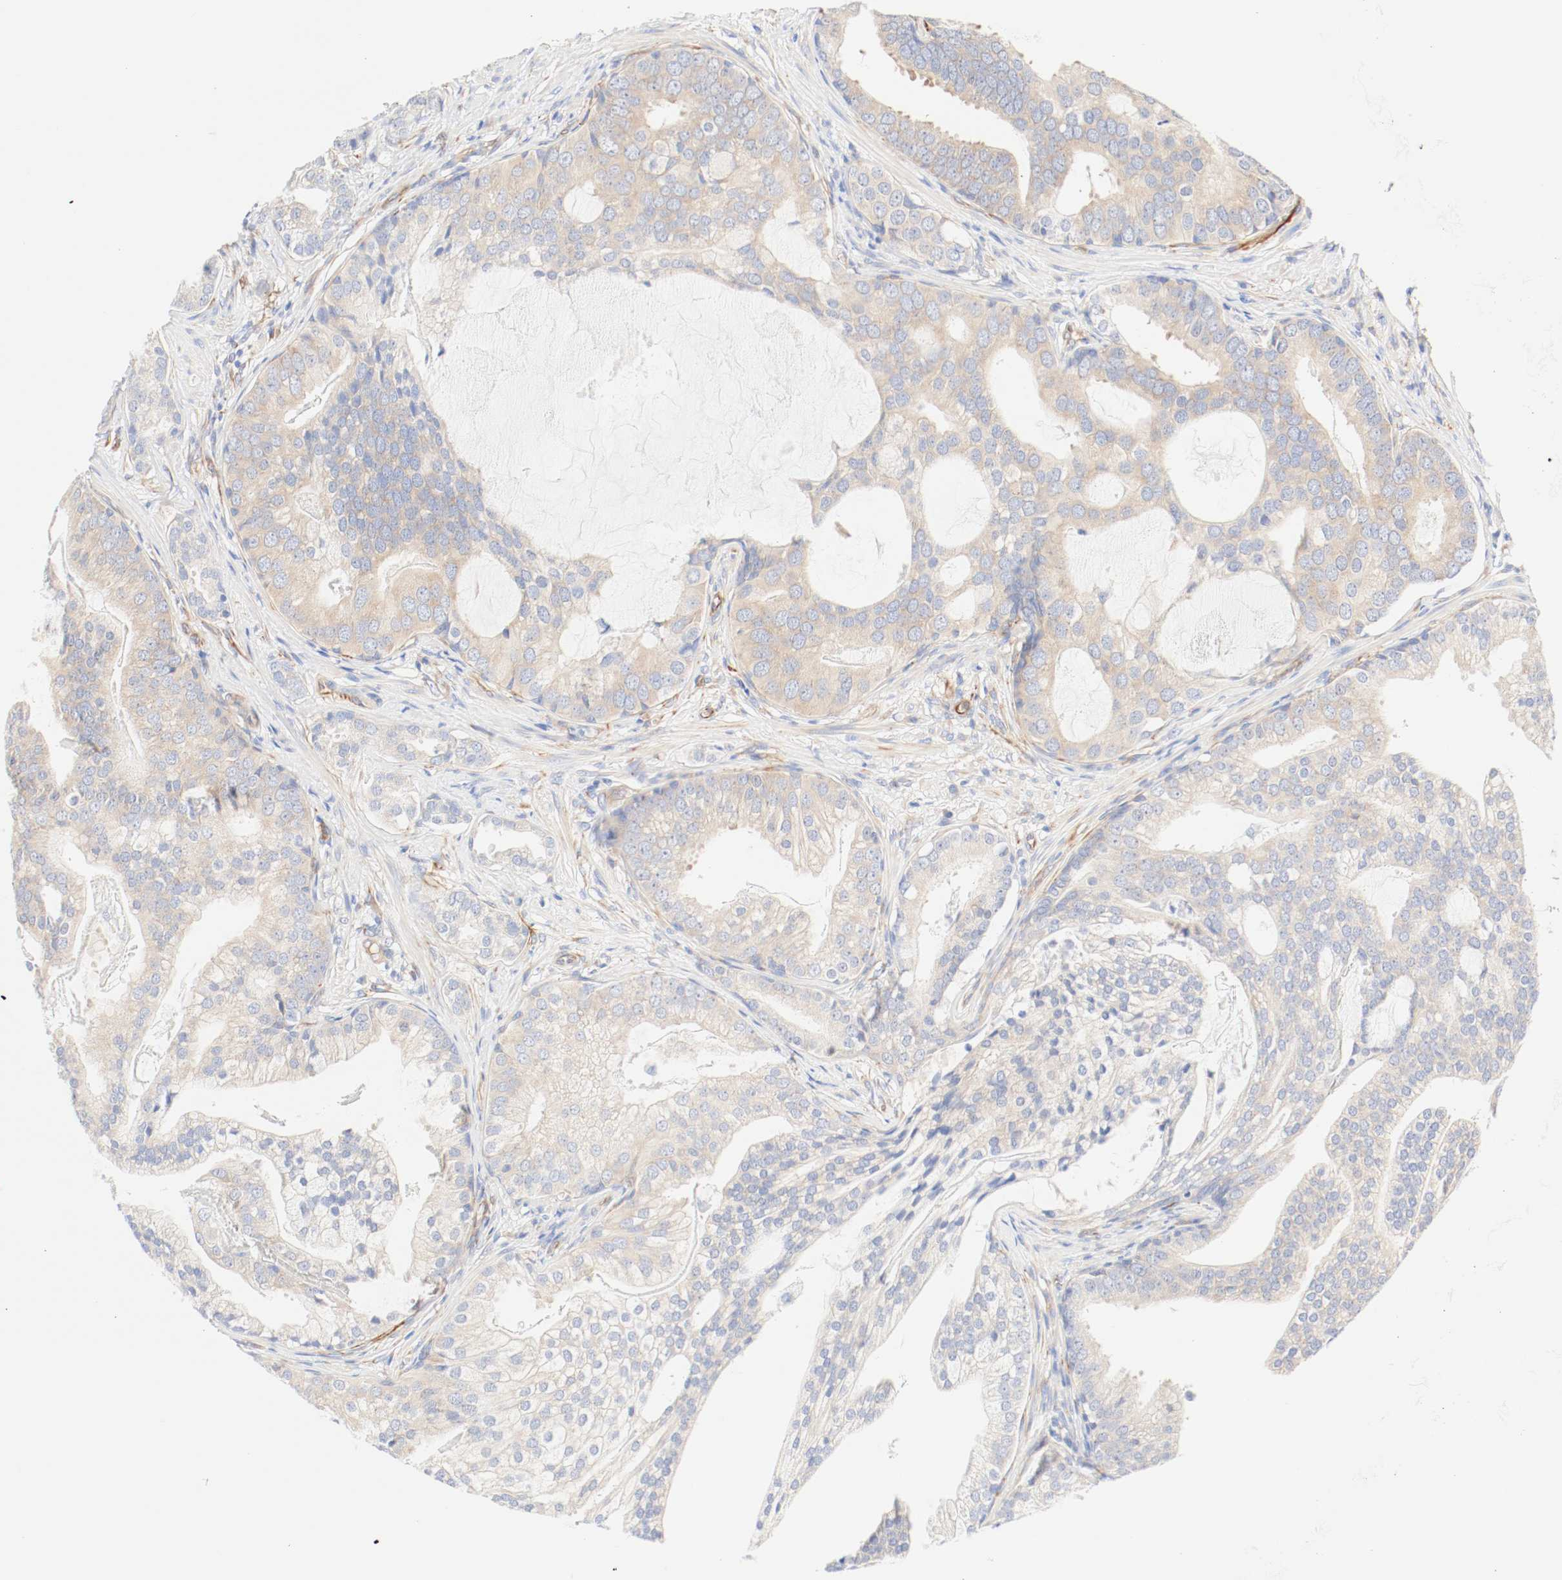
{"staining": {"intensity": "moderate", "quantity": ">75%", "location": "cytoplasmic/membranous"}, "tissue": "prostate cancer", "cell_type": "Tumor cells", "image_type": "cancer", "snomed": [{"axis": "morphology", "description": "Adenocarcinoma, Low grade"}, {"axis": "topography", "description": "Prostate"}], "caption": "Immunohistochemistry (IHC) (DAB) staining of human prostate cancer (adenocarcinoma (low-grade)) exhibits moderate cytoplasmic/membranous protein staining in approximately >75% of tumor cells.", "gene": "GIT1", "patient": {"sex": "male", "age": 58}}